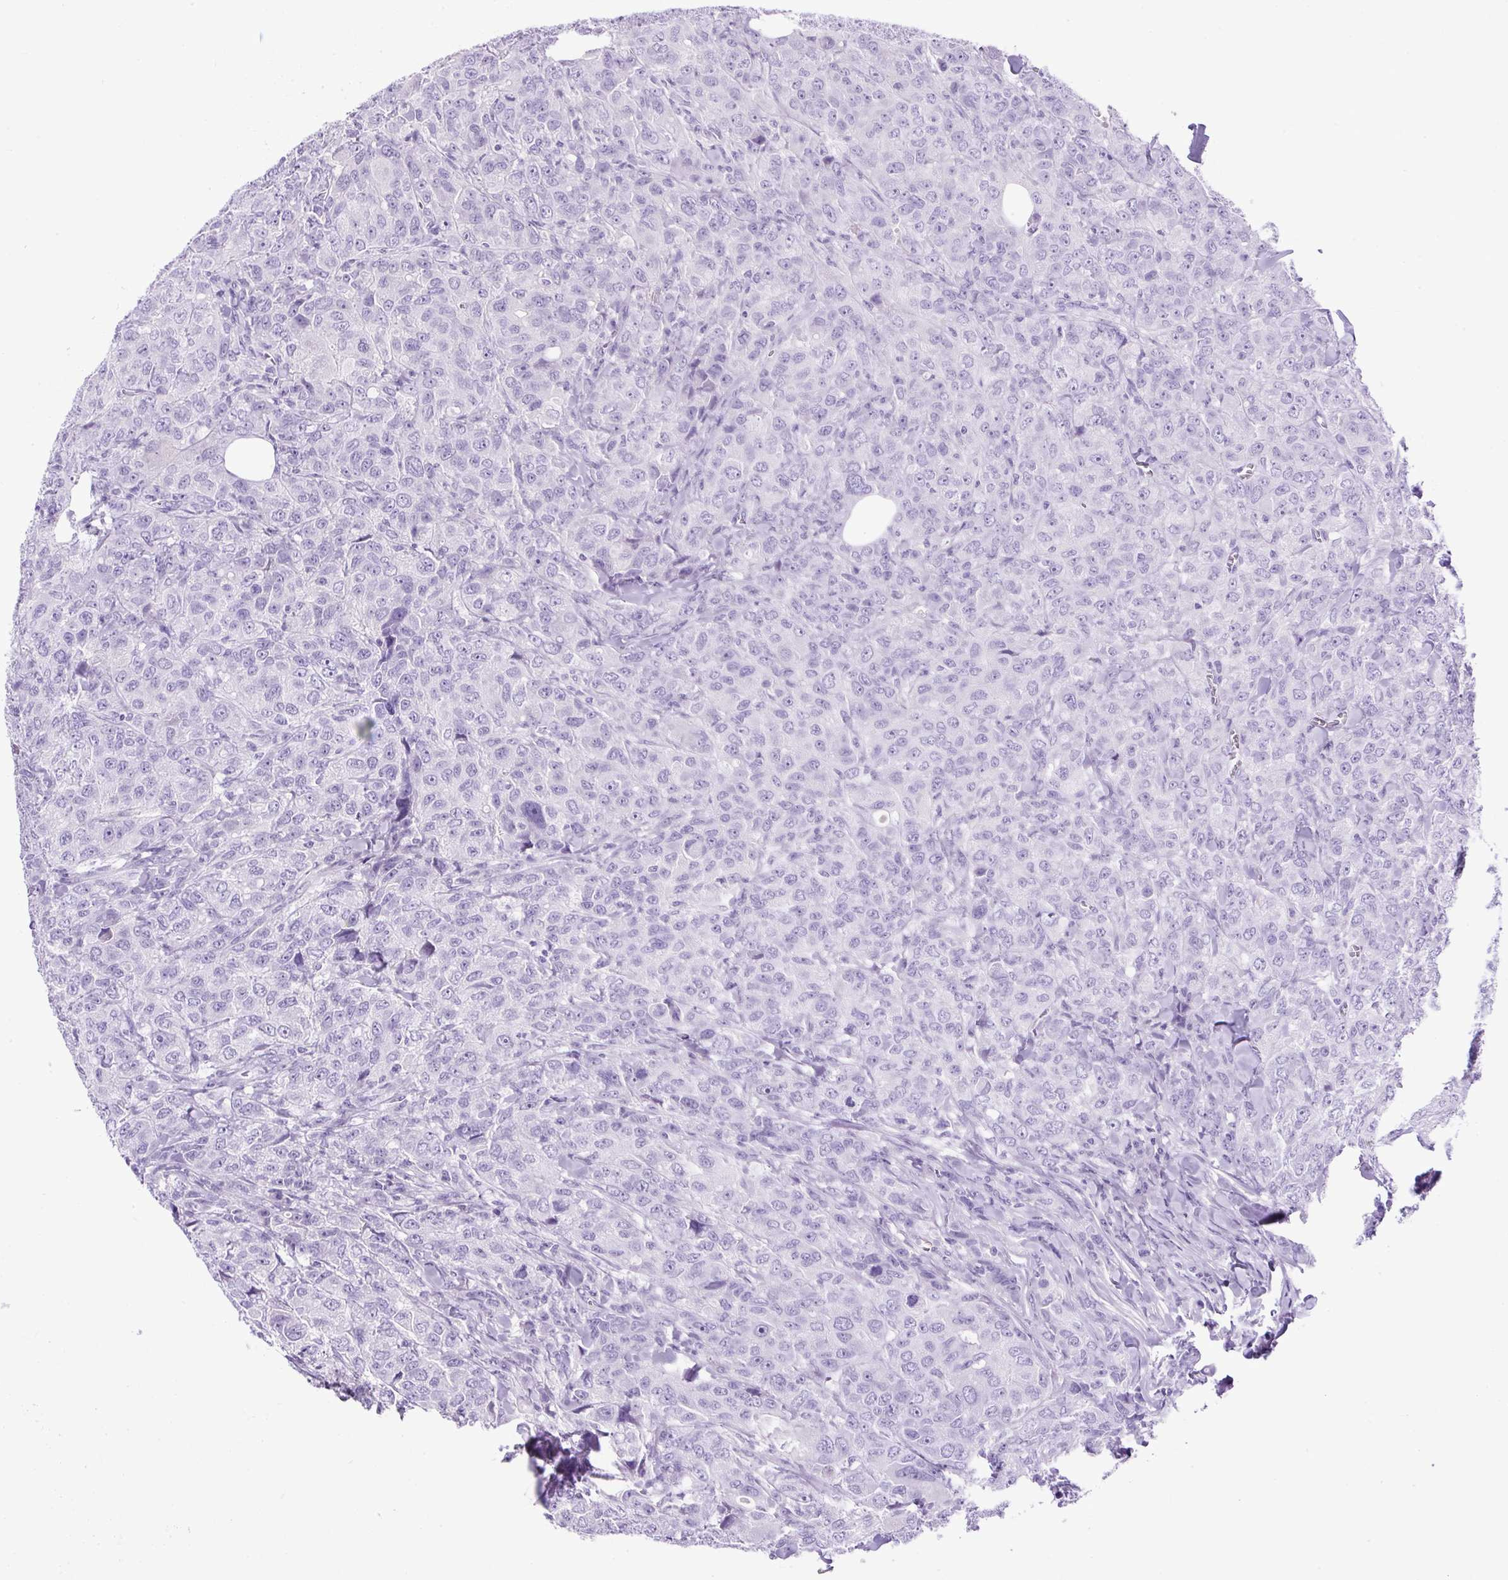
{"staining": {"intensity": "negative", "quantity": "none", "location": "none"}, "tissue": "breast cancer", "cell_type": "Tumor cells", "image_type": "cancer", "snomed": [{"axis": "morphology", "description": "Duct carcinoma"}, {"axis": "topography", "description": "Breast"}], "caption": "DAB immunohistochemical staining of human breast cancer displays no significant staining in tumor cells. The staining is performed using DAB (3,3'-diaminobenzidine) brown chromogen with nuclei counter-stained in using hematoxylin.", "gene": "UPP1", "patient": {"sex": "female", "age": 43}}